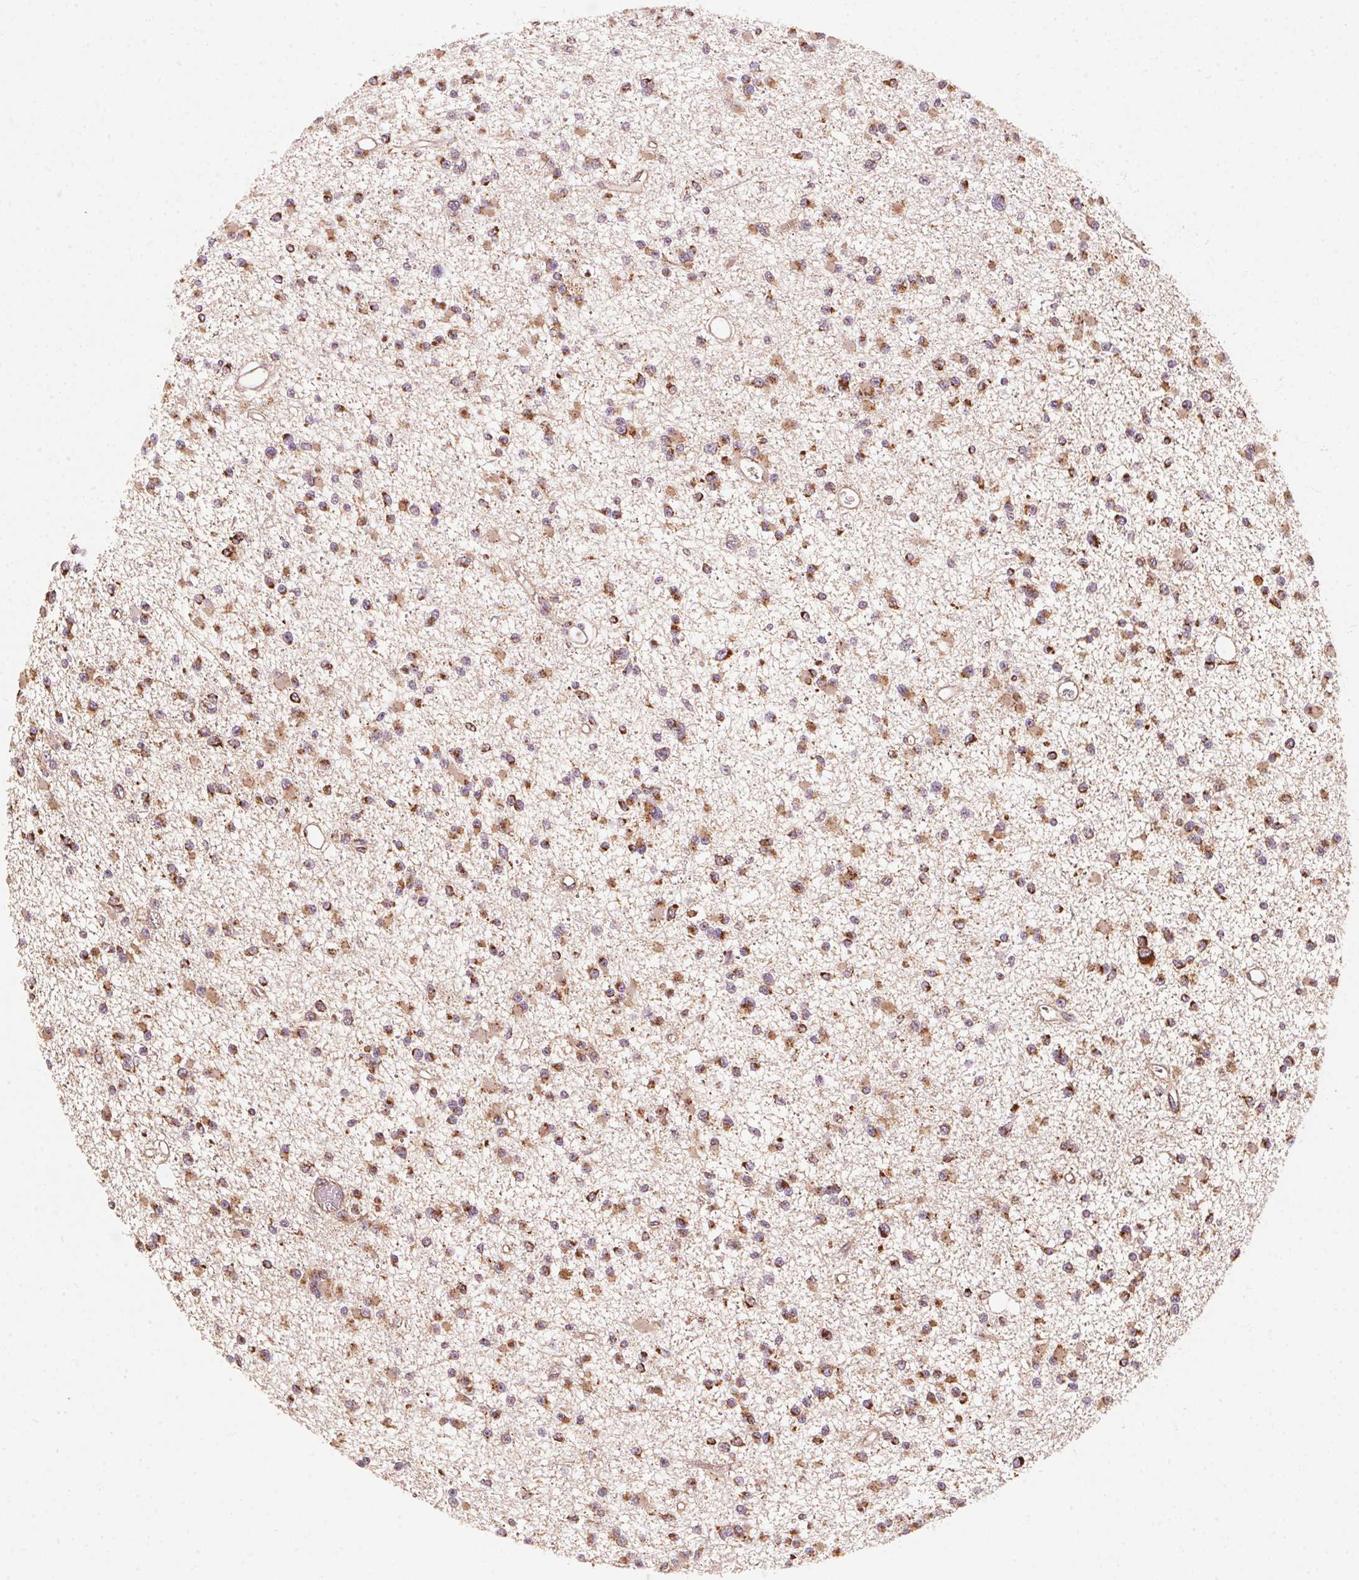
{"staining": {"intensity": "moderate", "quantity": ">75%", "location": "cytoplasmic/membranous"}, "tissue": "glioma", "cell_type": "Tumor cells", "image_type": "cancer", "snomed": [{"axis": "morphology", "description": "Glioma, malignant, Low grade"}, {"axis": "topography", "description": "Brain"}], "caption": "Tumor cells reveal moderate cytoplasmic/membranous positivity in approximately >75% of cells in glioma. The staining was performed using DAB (3,3'-diaminobenzidine) to visualize the protein expression in brown, while the nuclei were stained in blue with hematoxylin (Magnification: 20x).", "gene": "TOMM70", "patient": {"sex": "female", "age": 22}}